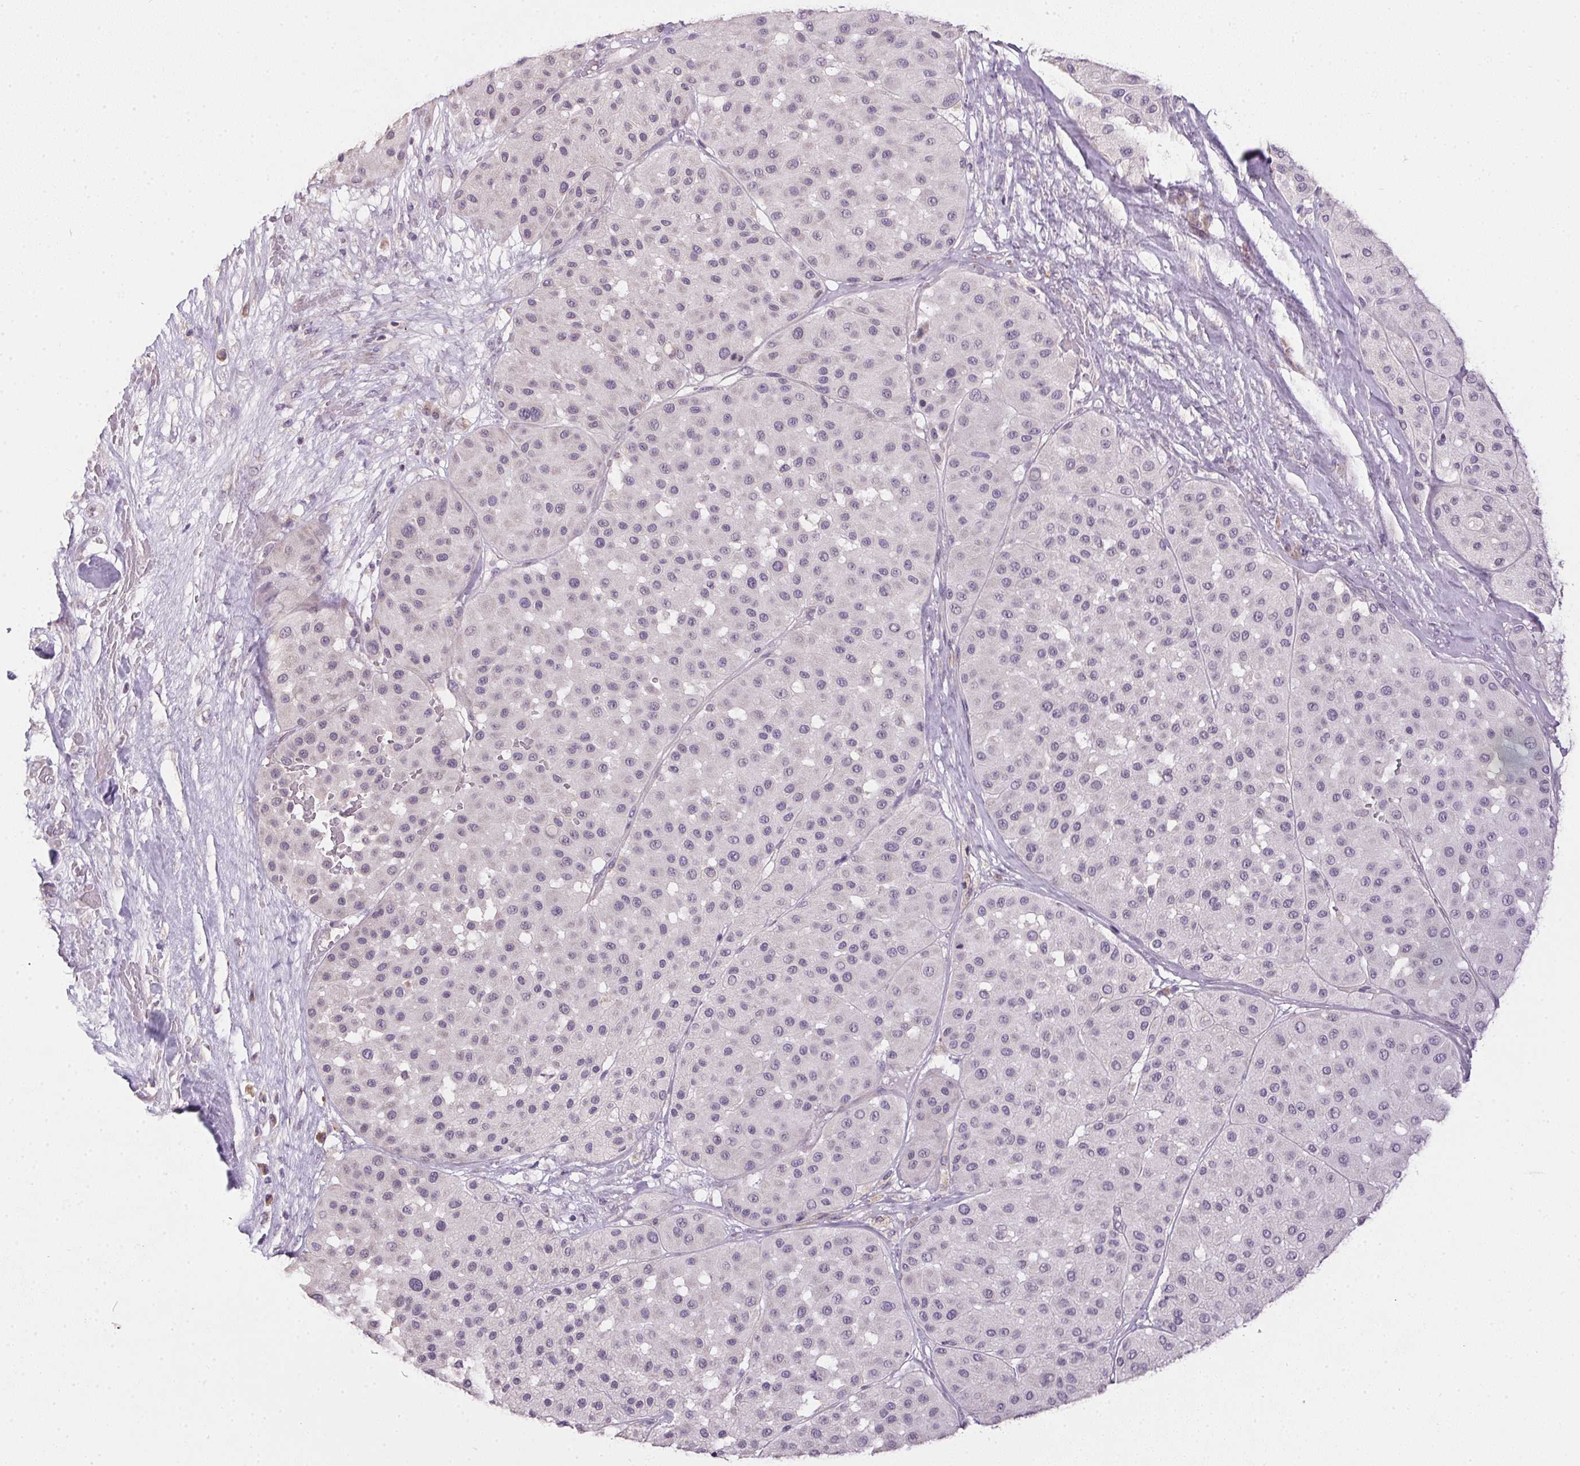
{"staining": {"intensity": "negative", "quantity": "none", "location": "none"}, "tissue": "melanoma", "cell_type": "Tumor cells", "image_type": "cancer", "snomed": [{"axis": "morphology", "description": "Malignant melanoma, Metastatic site"}, {"axis": "topography", "description": "Smooth muscle"}], "caption": "Photomicrograph shows no significant protein staining in tumor cells of melanoma. The staining is performed using DAB brown chromogen with nuclei counter-stained in using hematoxylin.", "gene": "SPACA9", "patient": {"sex": "male", "age": 41}}